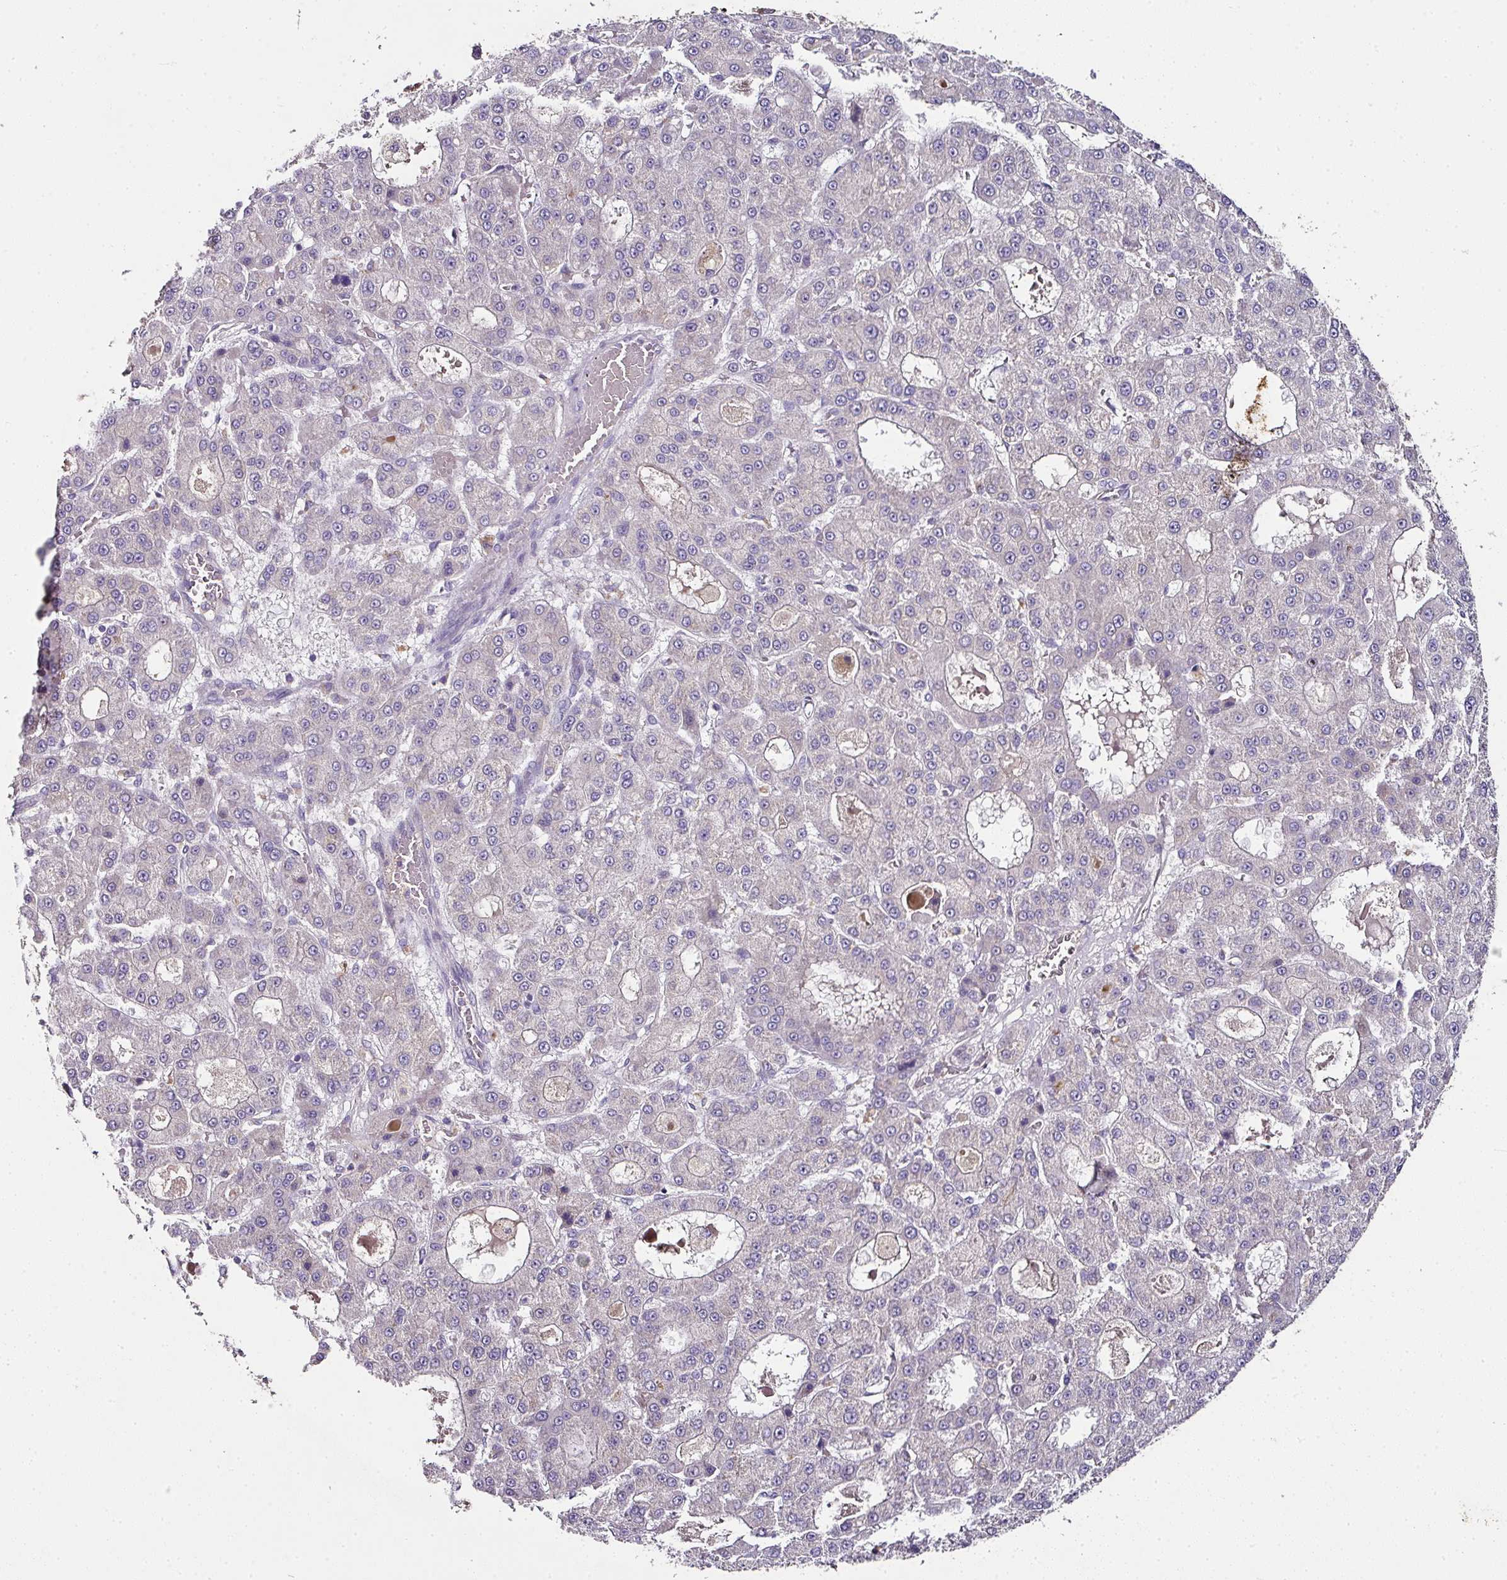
{"staining": {"intensity": "negative", "quantity": "none", "location": "none"}, "tissue": "liver cancer", "cell_type": "Tumor cells", "image_type": "cancer", "snomed": [{"axis": "morphology", "description": "Carcinoma, Hepatocellular, NOS"}, {"axis": "topography", "description": "Liver"}], "caption": "This is a histopathology image of IHC staining of liver cancer, which shows no positivity in tumor cells.", "gene": "SKIC2", "patient": {"sex": "male", "age": 70}}